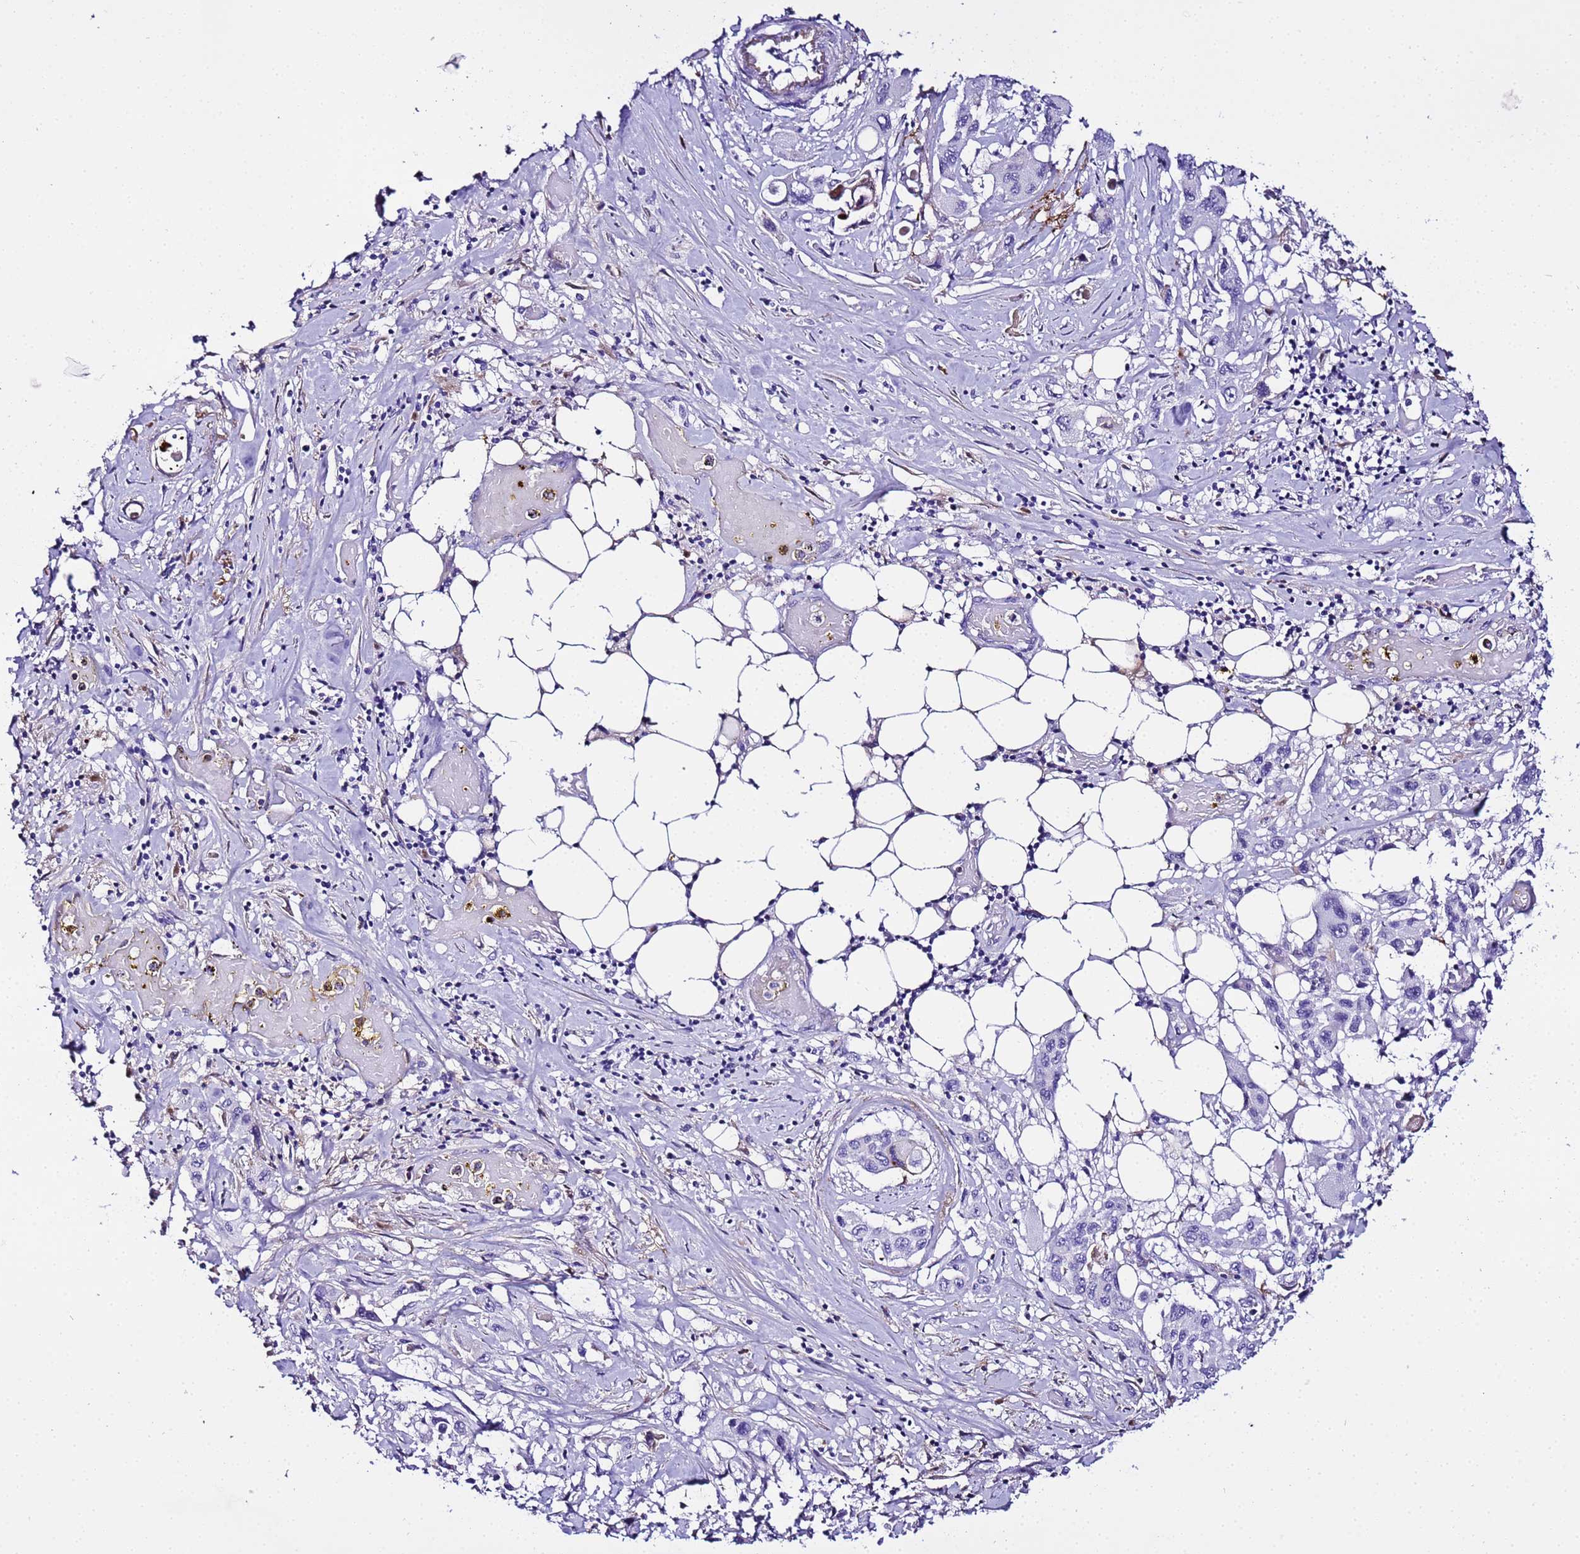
{"staining": {"intensity": "moderate", "quantity": "<25%", "location": "cytoplasmic/membranous"}, "tissue": "pancreatic cancer", "cell_type": "Tumor cells", "image_type": "cancer", "snomed": [{"axis": "morphology", "description": "Adenocarcinoma, NOS"}, {"axis": "topography", "description": "Pancreas"}], "caption": "A photomicrograph of human pancreatic adenocarcinoma stained for a protein reveals moderate cytoplasmic/membranous brown staining in tumor cells. Nuclei are stained in blue.", "gene": "CFHR2", "patient": {"sex": "male", "age": 92}}